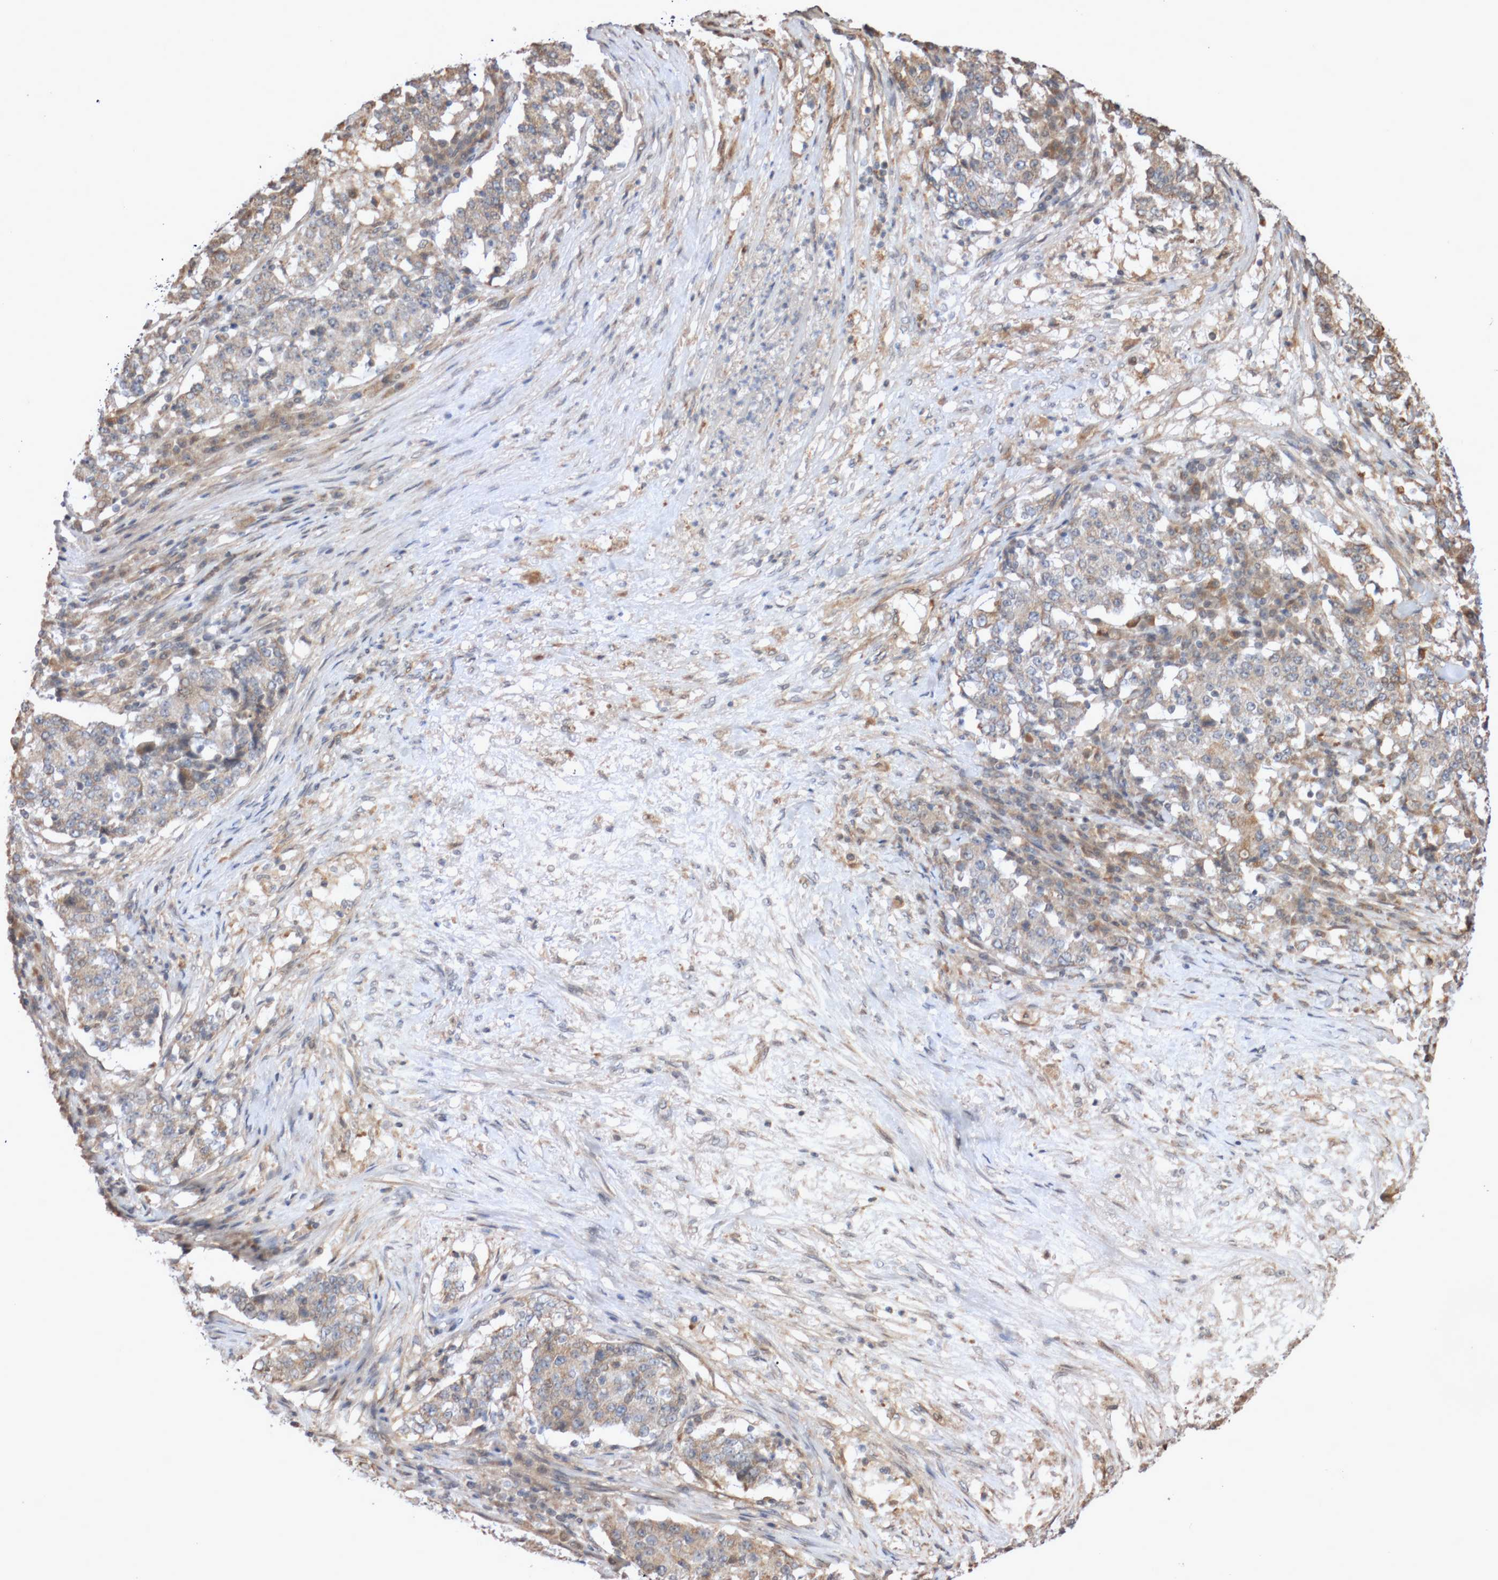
{"staining": {"intensity": "moderate", "quantity": "<25%", "location": "cytoplasmic/membranous"}, "tissue": "stomach cancer", "cell_type": "Tumor cells", "image_type": "cancer", "snomed": [{"axis": "morphology", "description": "Adenocarcinoma, NOS"}, {"axis": "topography", "description": "Stomach"}], "caption": "Protein staining of adenocarcinoma (stomach) tissue displays moderate cytoplasmic/membranous expression in approximately <25% of tumor cells.", "gene": "DPH7", "patient": {"sex": "male", "age": 59}}